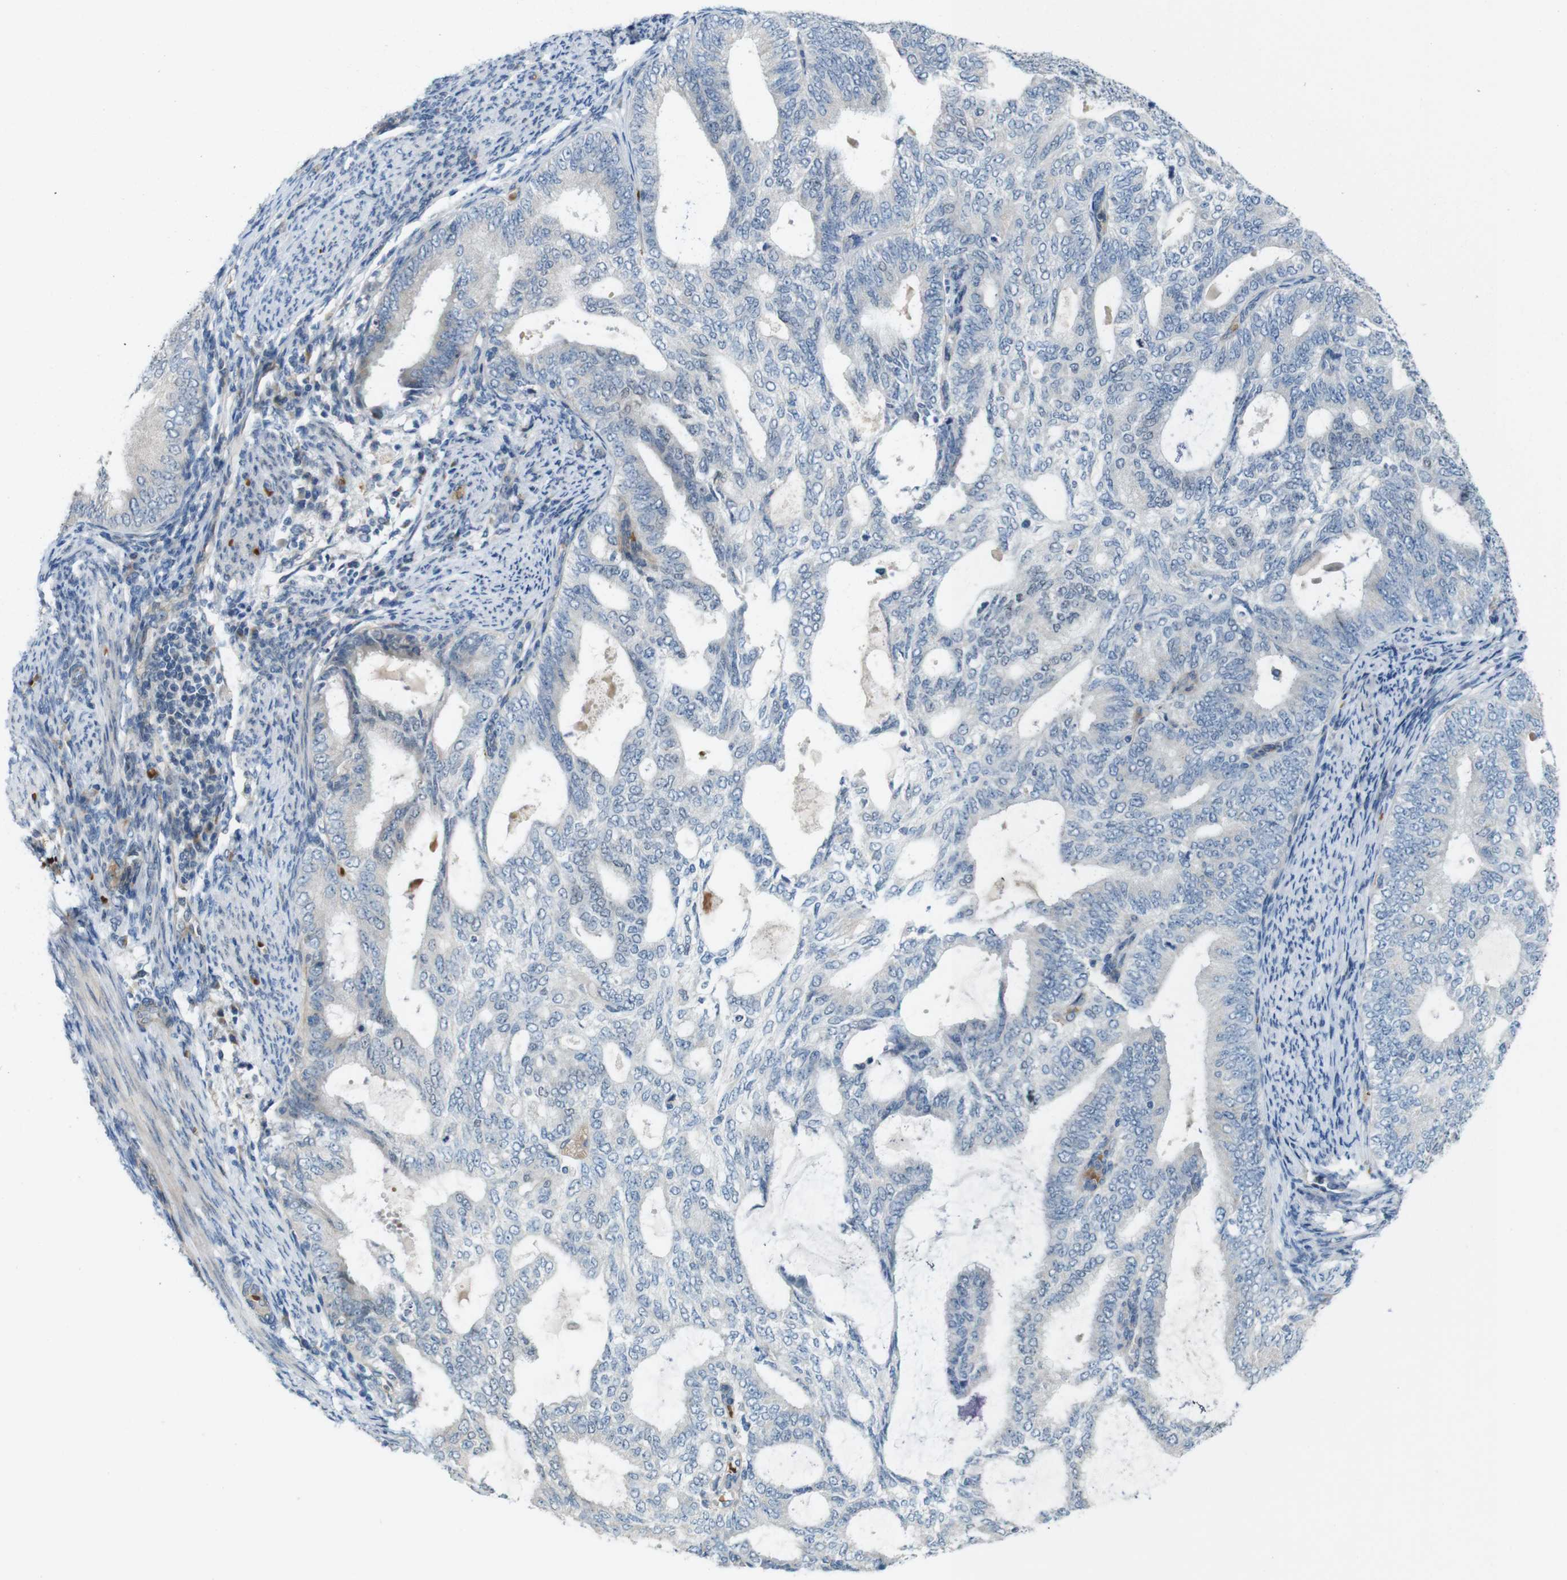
{"staining": {"intensity": "negative", "quantity": "none", "location": "none"}, "tissue": "endometrial cancer", "cell_type": "Tumor cells", "image_type": "cancer", "snomed": [{"axis": "morphology", "description": "Adenocarcinoma, NOS"}, {"axis": "topography", "description": "Endometrium"}], "caption": "DAB immunohistochemical staining of human adenocarcinoma (endometrial) displays no significant staining in tumor cells.", "gene": "SKI", "patient": {"sex": "female", "age": 58}}